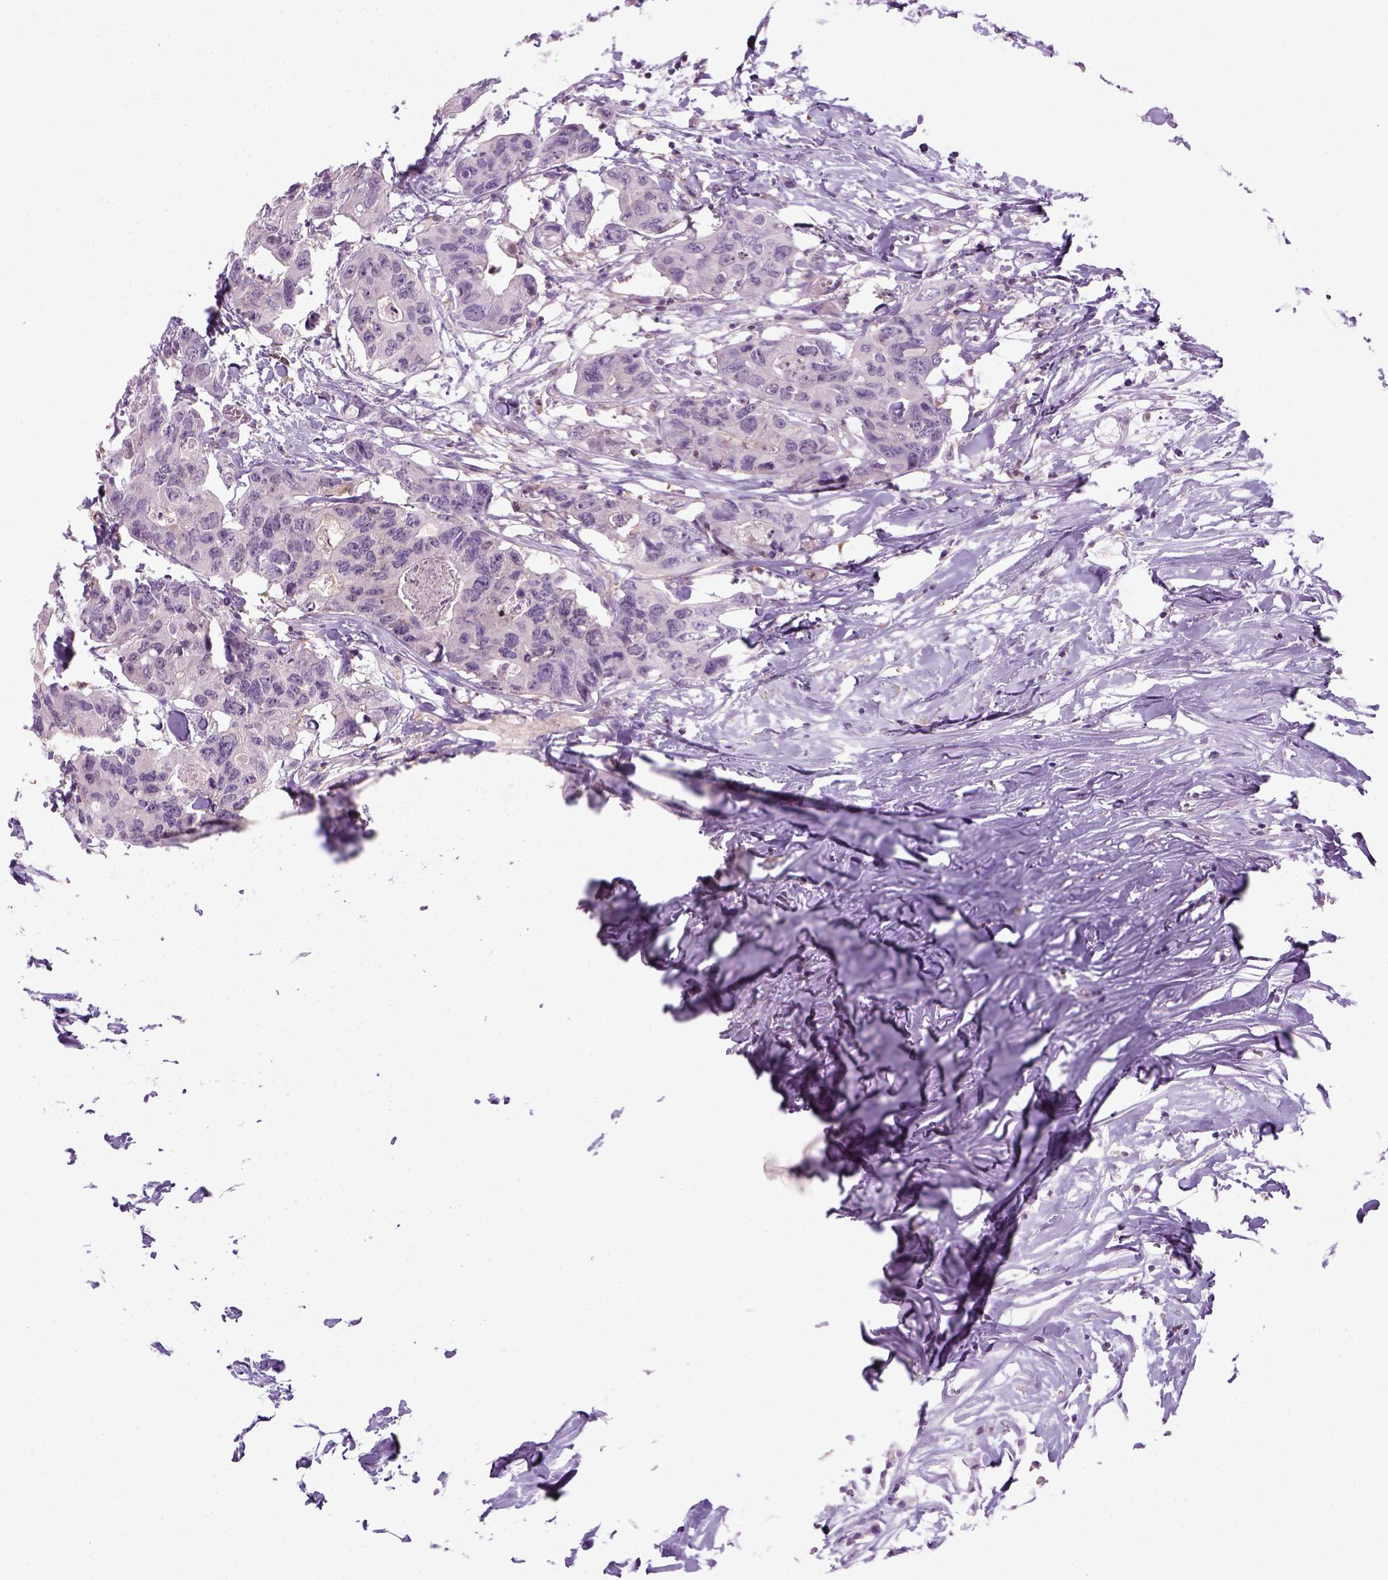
{"staining": {"intensity": "negative", "quantity": "none", "location": "none"}, "tissue": "colorectal cancer", "cell_type": "Tumor cells", "image_type": "cancer", "snomed": [{"axis": "morphology", "description": "Adenocarcinoma, NOS"}, {"axis": "topography", "description": "Rectum"}], "caption": "This histopathology image is of colorectal cancer stained with IHC to label a protein in brown with the nuclei are counter-stained blue. There is no positivity in tumor cells.", "gene": "GOT1", "patient": {"sex": "male", "age": 57}}